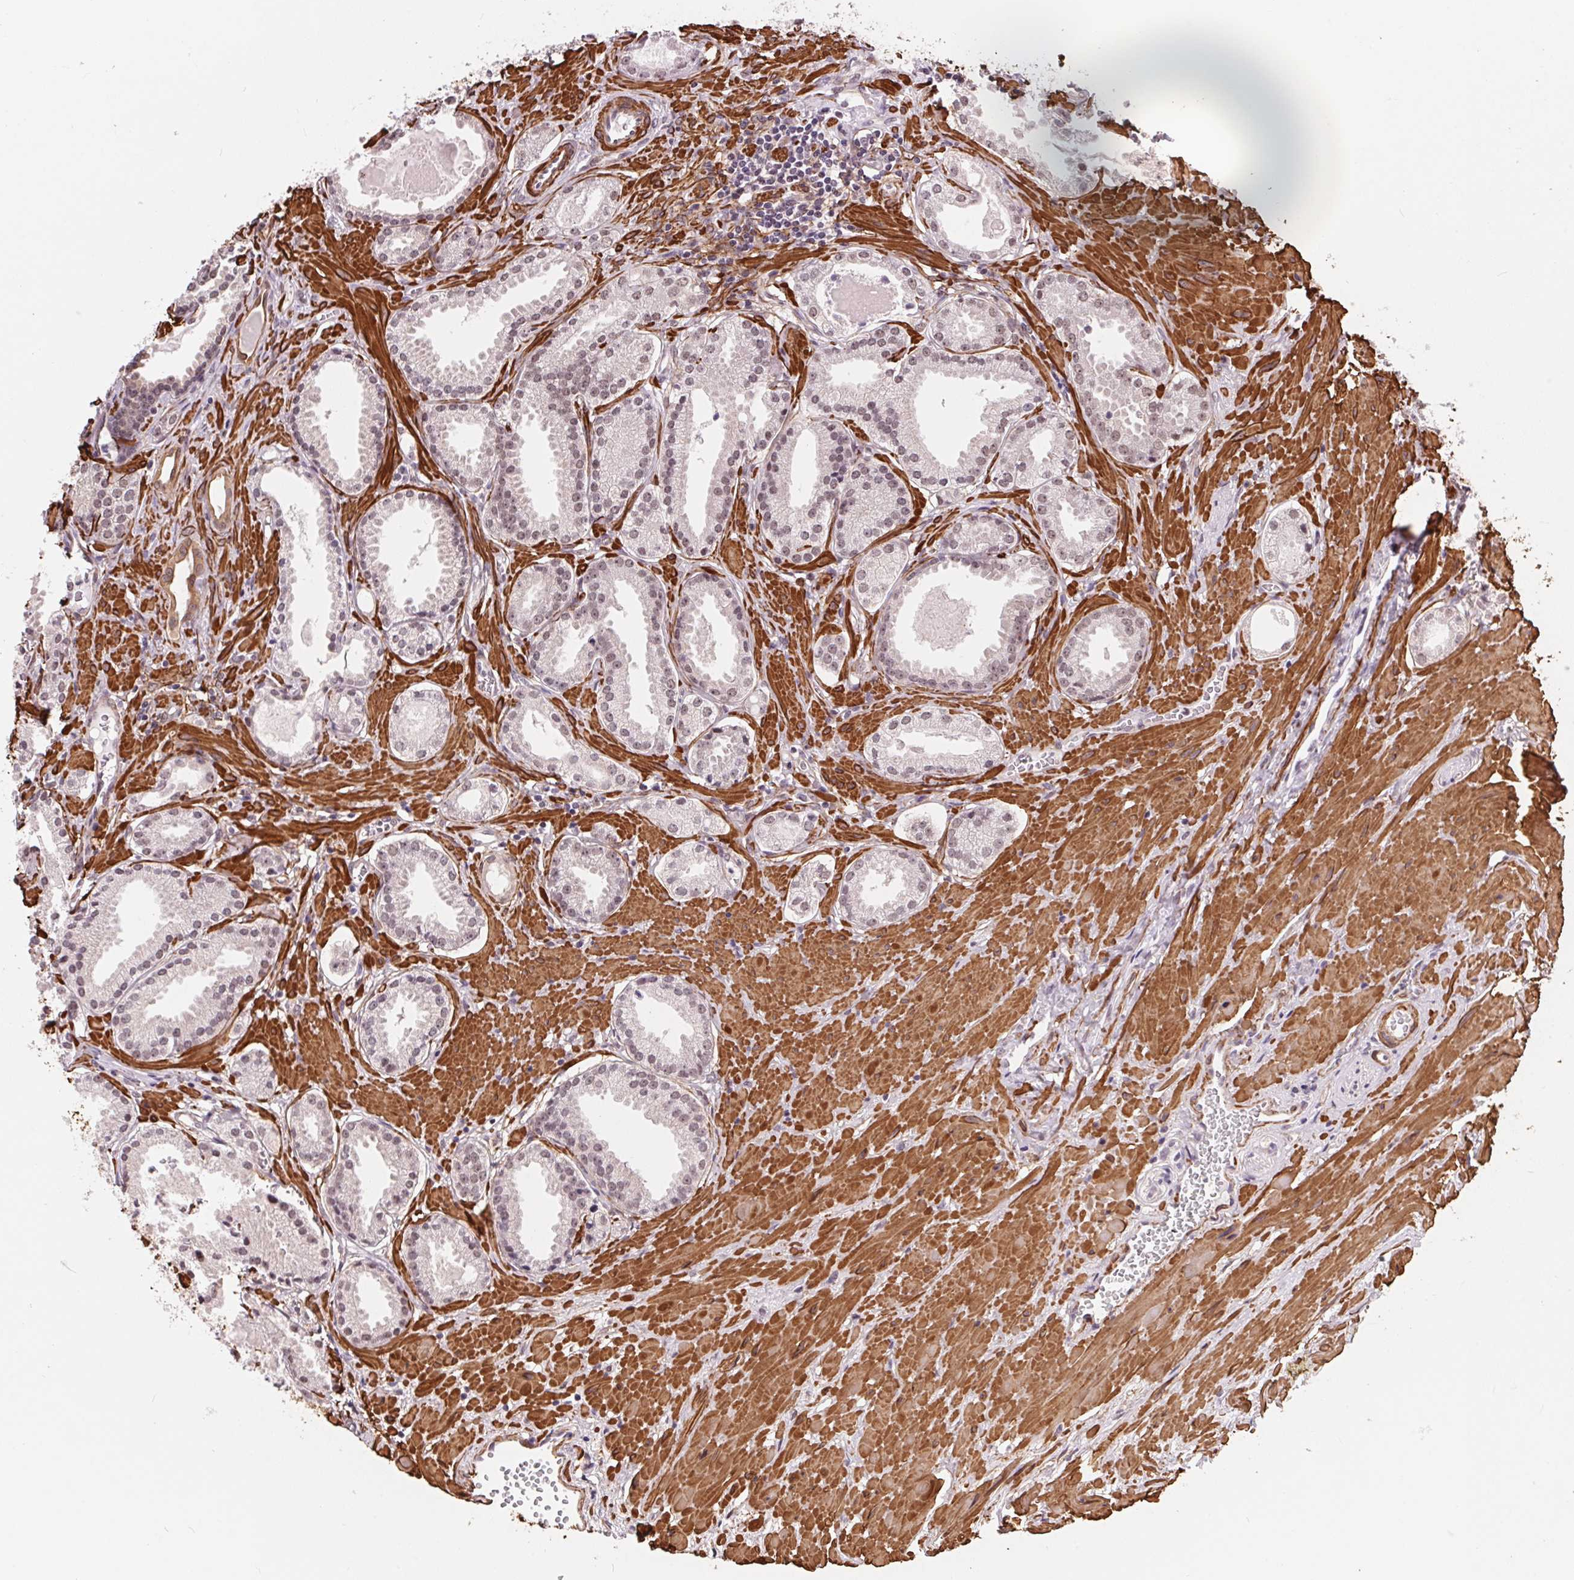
{"staining": {"intensity": "weak", "quantity": "<25%", "location": "nuclear"}, "tissue": "prostate cancer", "cell_type": "Tumor cells", "image_type": "cancer", "snomed": [{"axis": "morphology", "description": "Adenocarcinoma, NOS"}, {"axis": "morphology", "description": "Adenocarcinoma, Low grade"}, {"axis": "topography", "description": "Prostate"}], "caption": "This is an immunohistochemistry photomicrograph of human prostate cancer. There is no staining in tumor cells.", "gene": "BCAT1", "patient": {"sex": "male", "age": 64}}